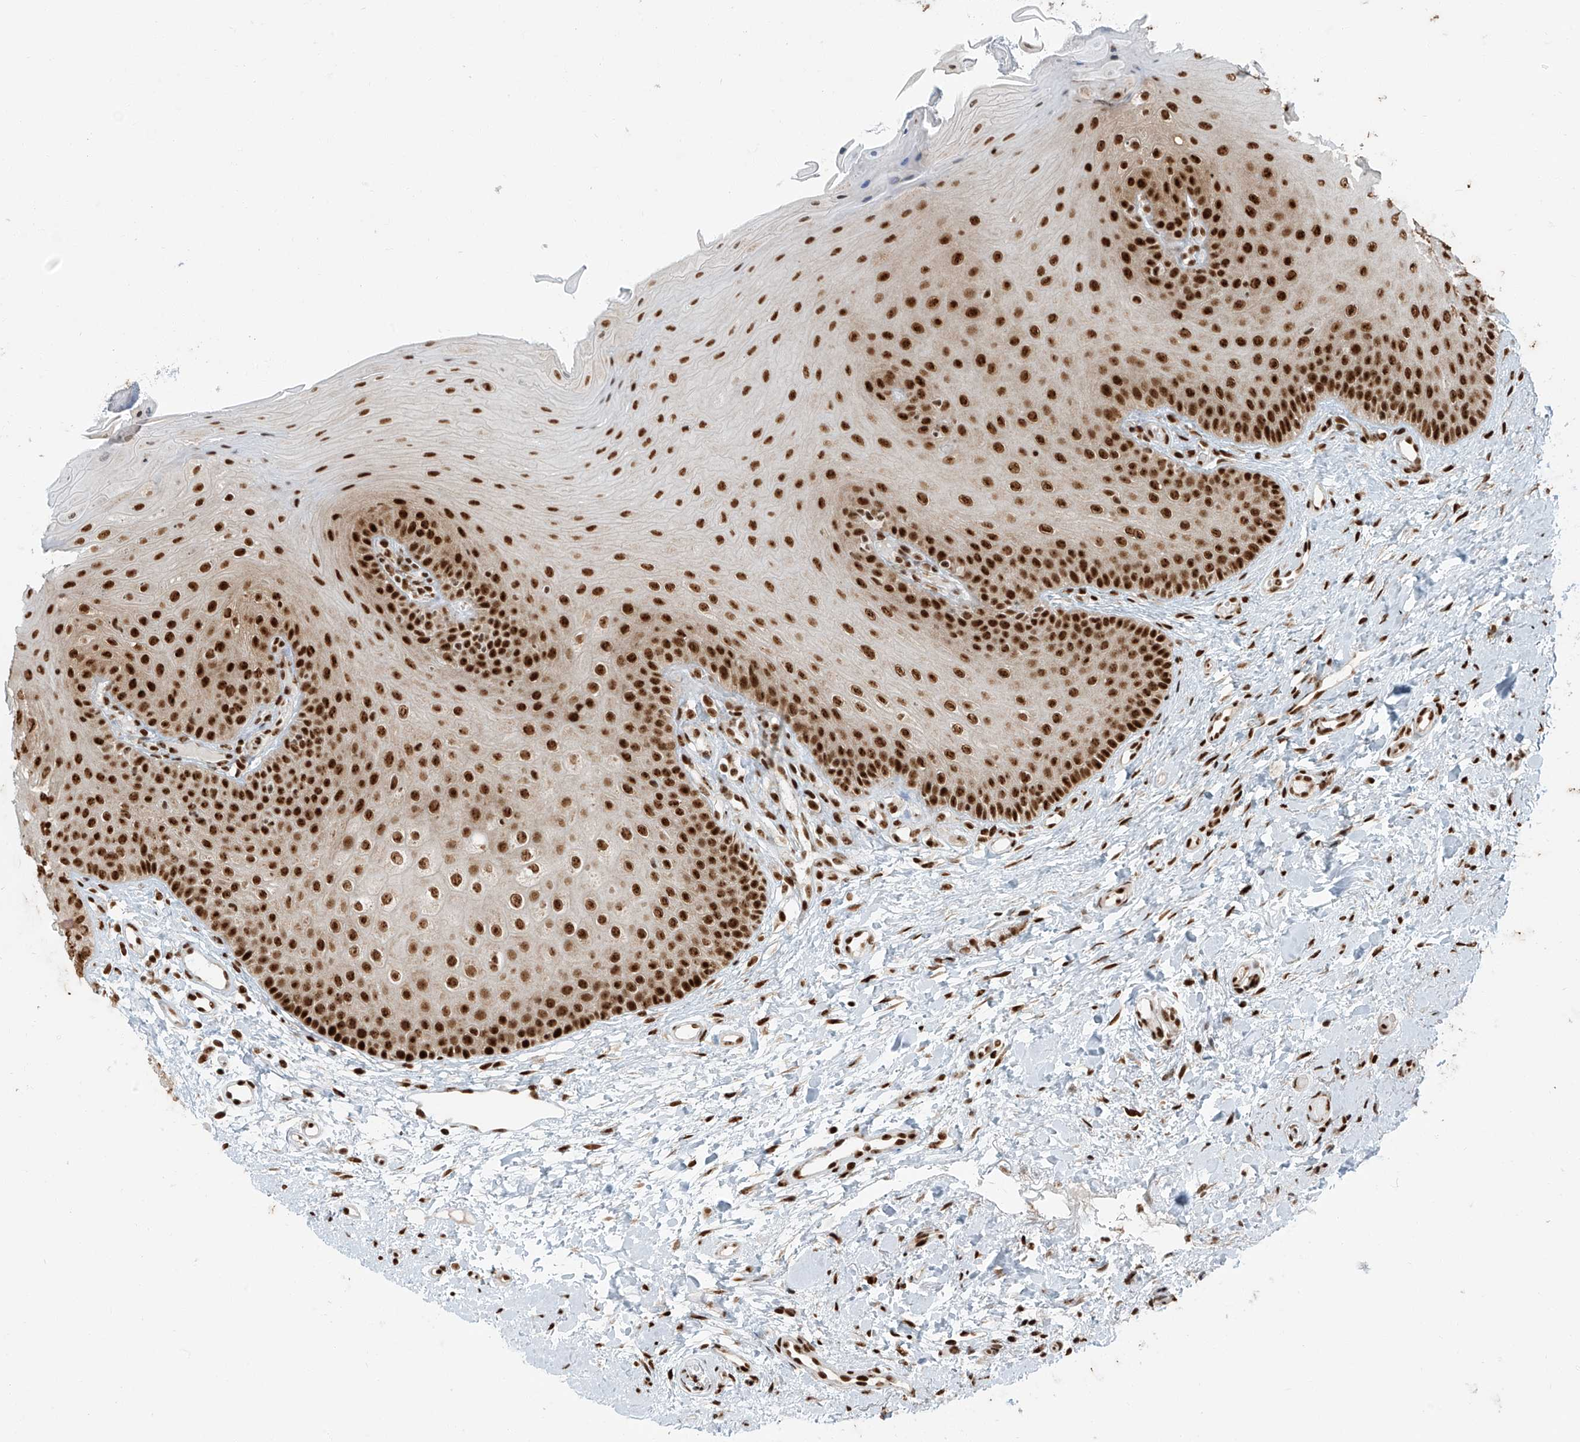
{"staining": {"intensity": "strong", "quantity": ">75%", "location": "nuclear"}, "tissue": "oral mucosa", "cell_type": "Squamous epithelial cells", "image_type": "normal", "snomed": [{"axis": "morphology", "description": "Normal tissue, NOS"}, {"axis": "topography", "description": "Oral tissue"}], "caption": "Immunohistochemistry (IHC) (DAB (3,3'-diaminobenzidine)) staining of unremarkable oral mucosa shows strong nuclear protein staining in about >75% of squamous epithelial cells.", "gene": "FAM193B", "patient": {"sex": "female", "age": 68}}